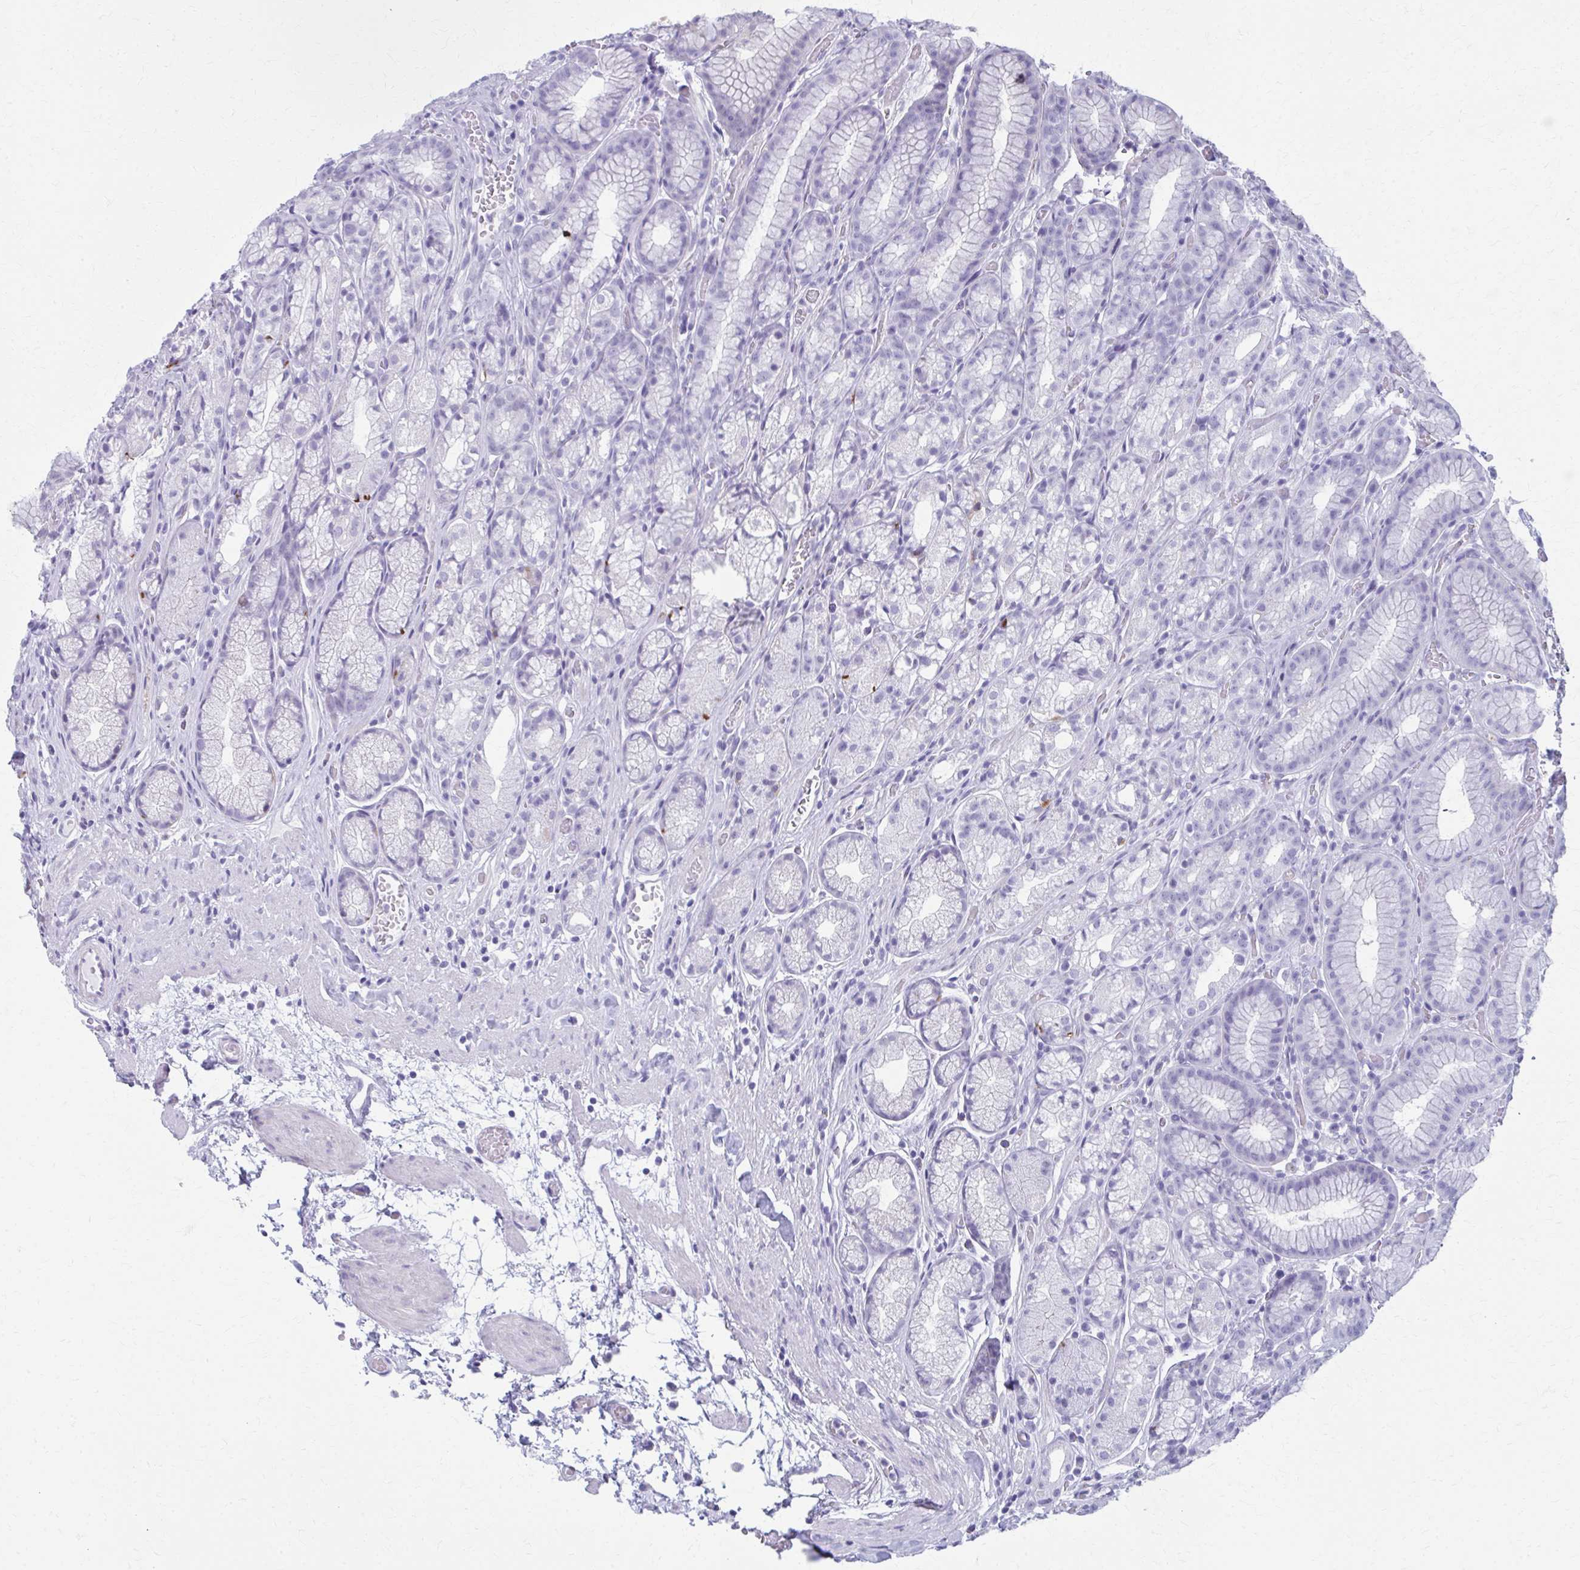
{"staining": {"intensity": "moderate", "quantity": "<25%", "location": "cytoplasmic/membranous"}, "tissue": "stomach", "cell_type": "Glandular cells", "image_type": "normal", "snomed": [{"axis": "morphology", "description": "Normal tissue, NOS"}, {"axis": "topography", "description": "Smooth muscle"}, {"axis": "topography", "description": "Stomach"}], "caption": "Immunohistochemical staining of benign stomach displays low levels of moderate cytoplasmic/membranous positivity in about <25% of glandular cells.", "gene": "MPLKIP", "patient": {"sex": "male", "age": 70}}